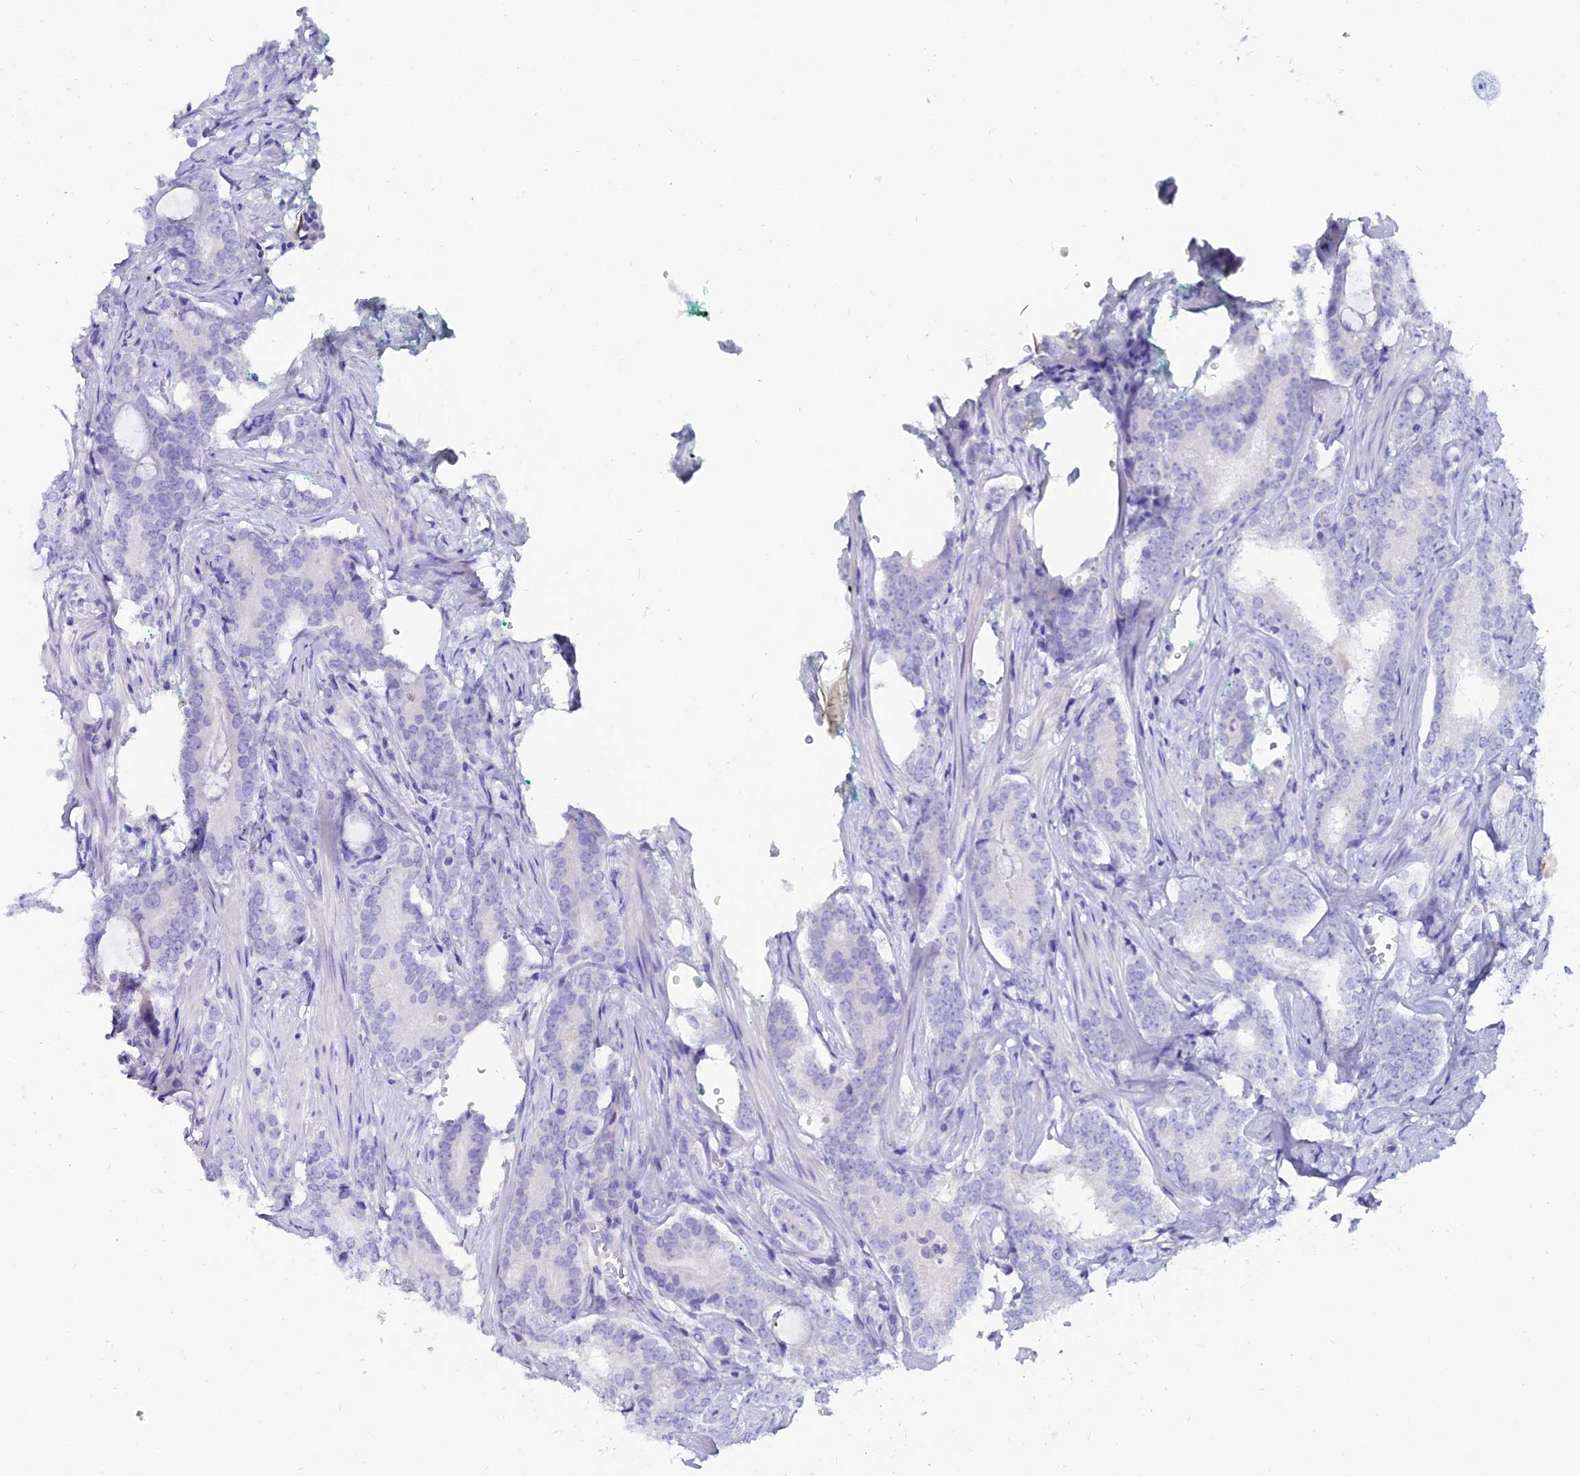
{"staining": {"intensity": "negative", "quantity": "none", "location": "none"}, "tissue": "prostate cancer", "cell_type": "Tumor cells", "image_type": "cancer", "snomed": [{"axis": "morphology", "description": "Adenocarcinoma, High grade"}, {"axis": "topography", "description": "Prostate"}], "caption": "DAB (3,3'-diaminobenzidine) immunohistochemical staining of human adenocarcinoma (high-grade) (prostate) displays no significant positivity in tumor cells. Brightfield microscopy of immunohistochemistry (IHC) stained with DAB (brown) and hematoxylin (blue), captured at high magnification.", "gene": "OR4D5", "patient": {"sex": "male", "age": 63}}